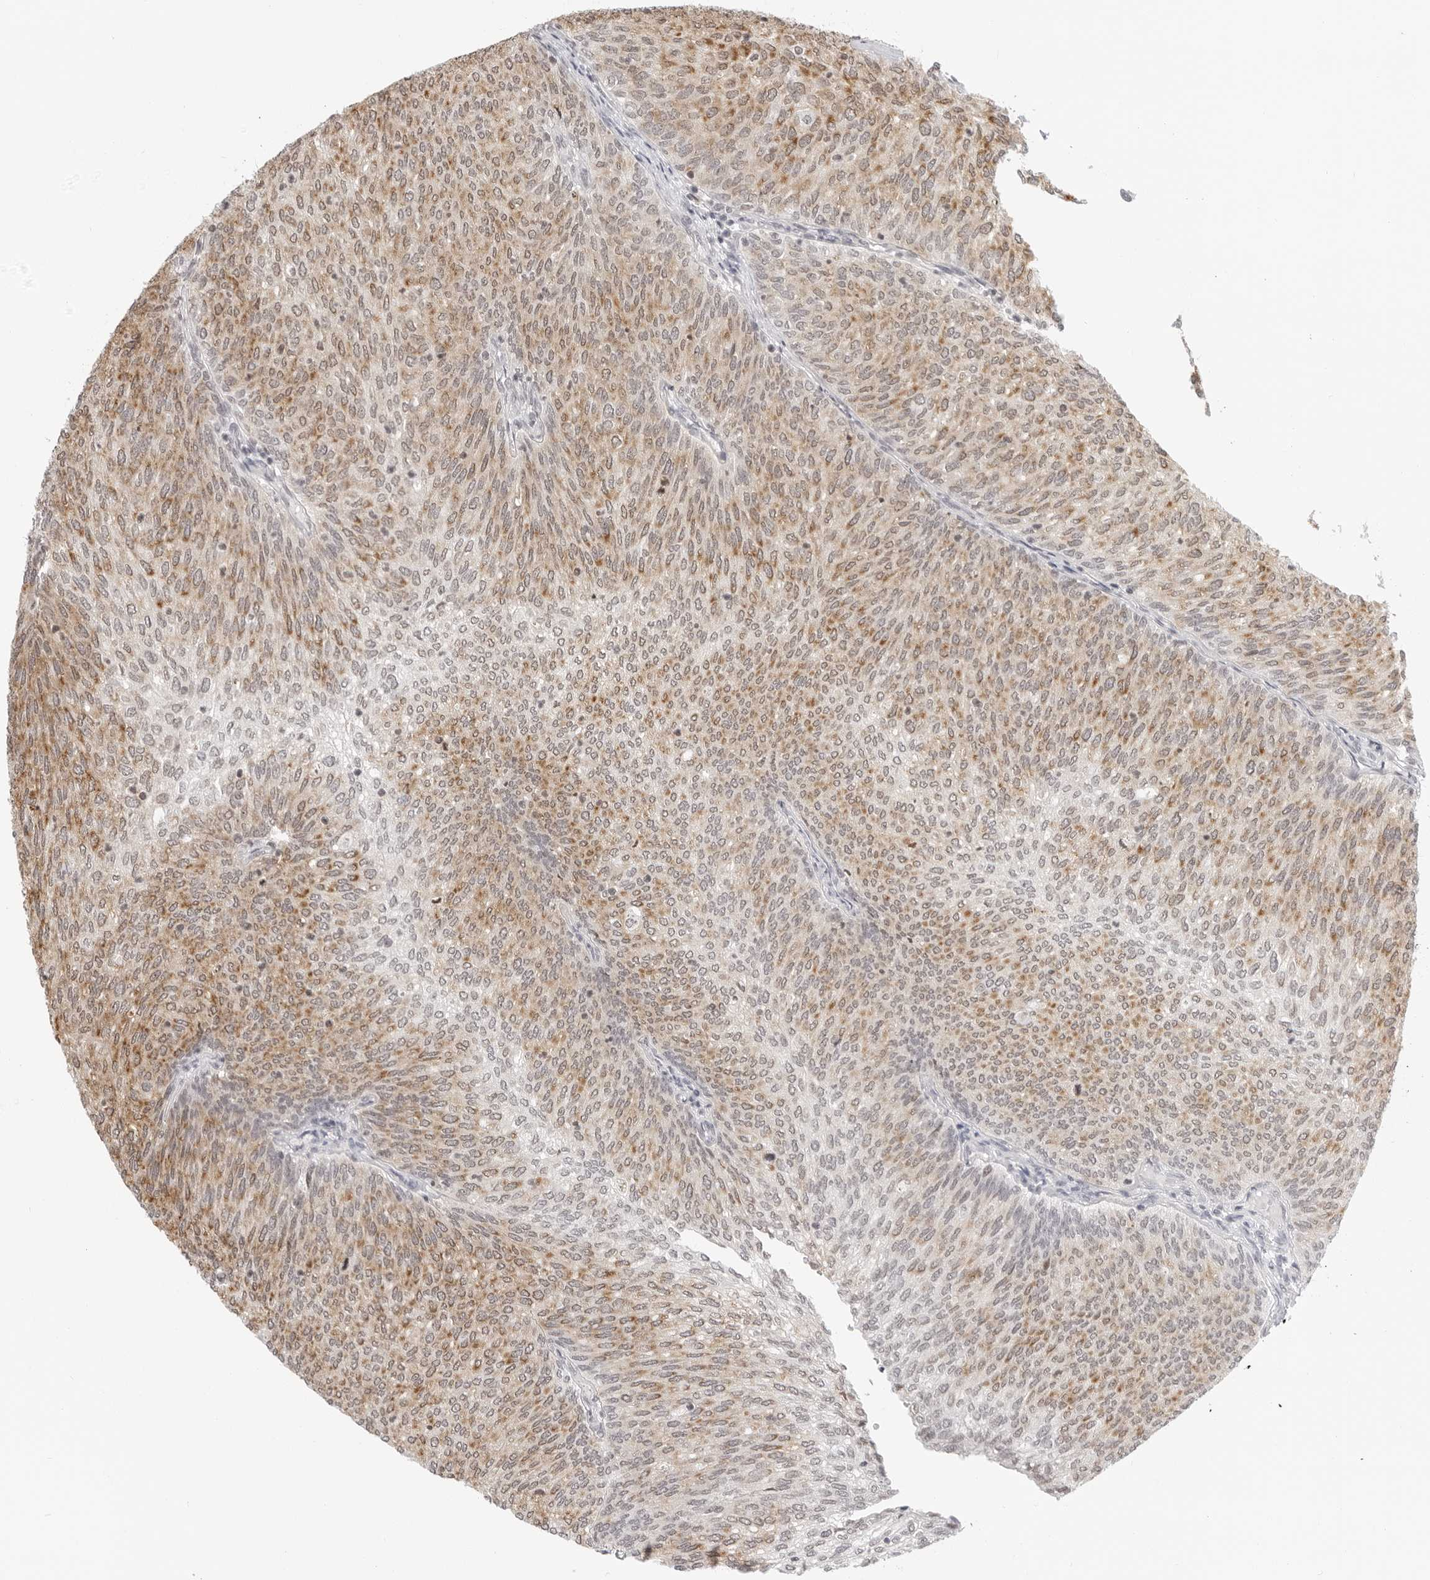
{"staining": {"intensity": "moderate", "quantity": ">75%", "location": "cytoplasmic/membranous"}, "tissue": "urothelial cancer", "cell_type": "Tumor cells", "image_type": "cancer", "snomed": [{"axis": "morphology", "description": "Urothelial carcinoma, Low grade"}, {"axis": "topography", "description": "Urinary bladder"}], "caption": "Urothelial cancer tissue shows moderate cytoplasmic/membranous expression in about >75% of tumor cells, visualized by immunohistochemistry. The staining was performed using DAB (3,3'-diaminobenzidine) to visualize the protein expression in brown, while the nuclei were stained in blue with hematoxylin (Magnification: 20x).", "gene": "MSH6", "patient": {"sex": "female", "age": 79}}